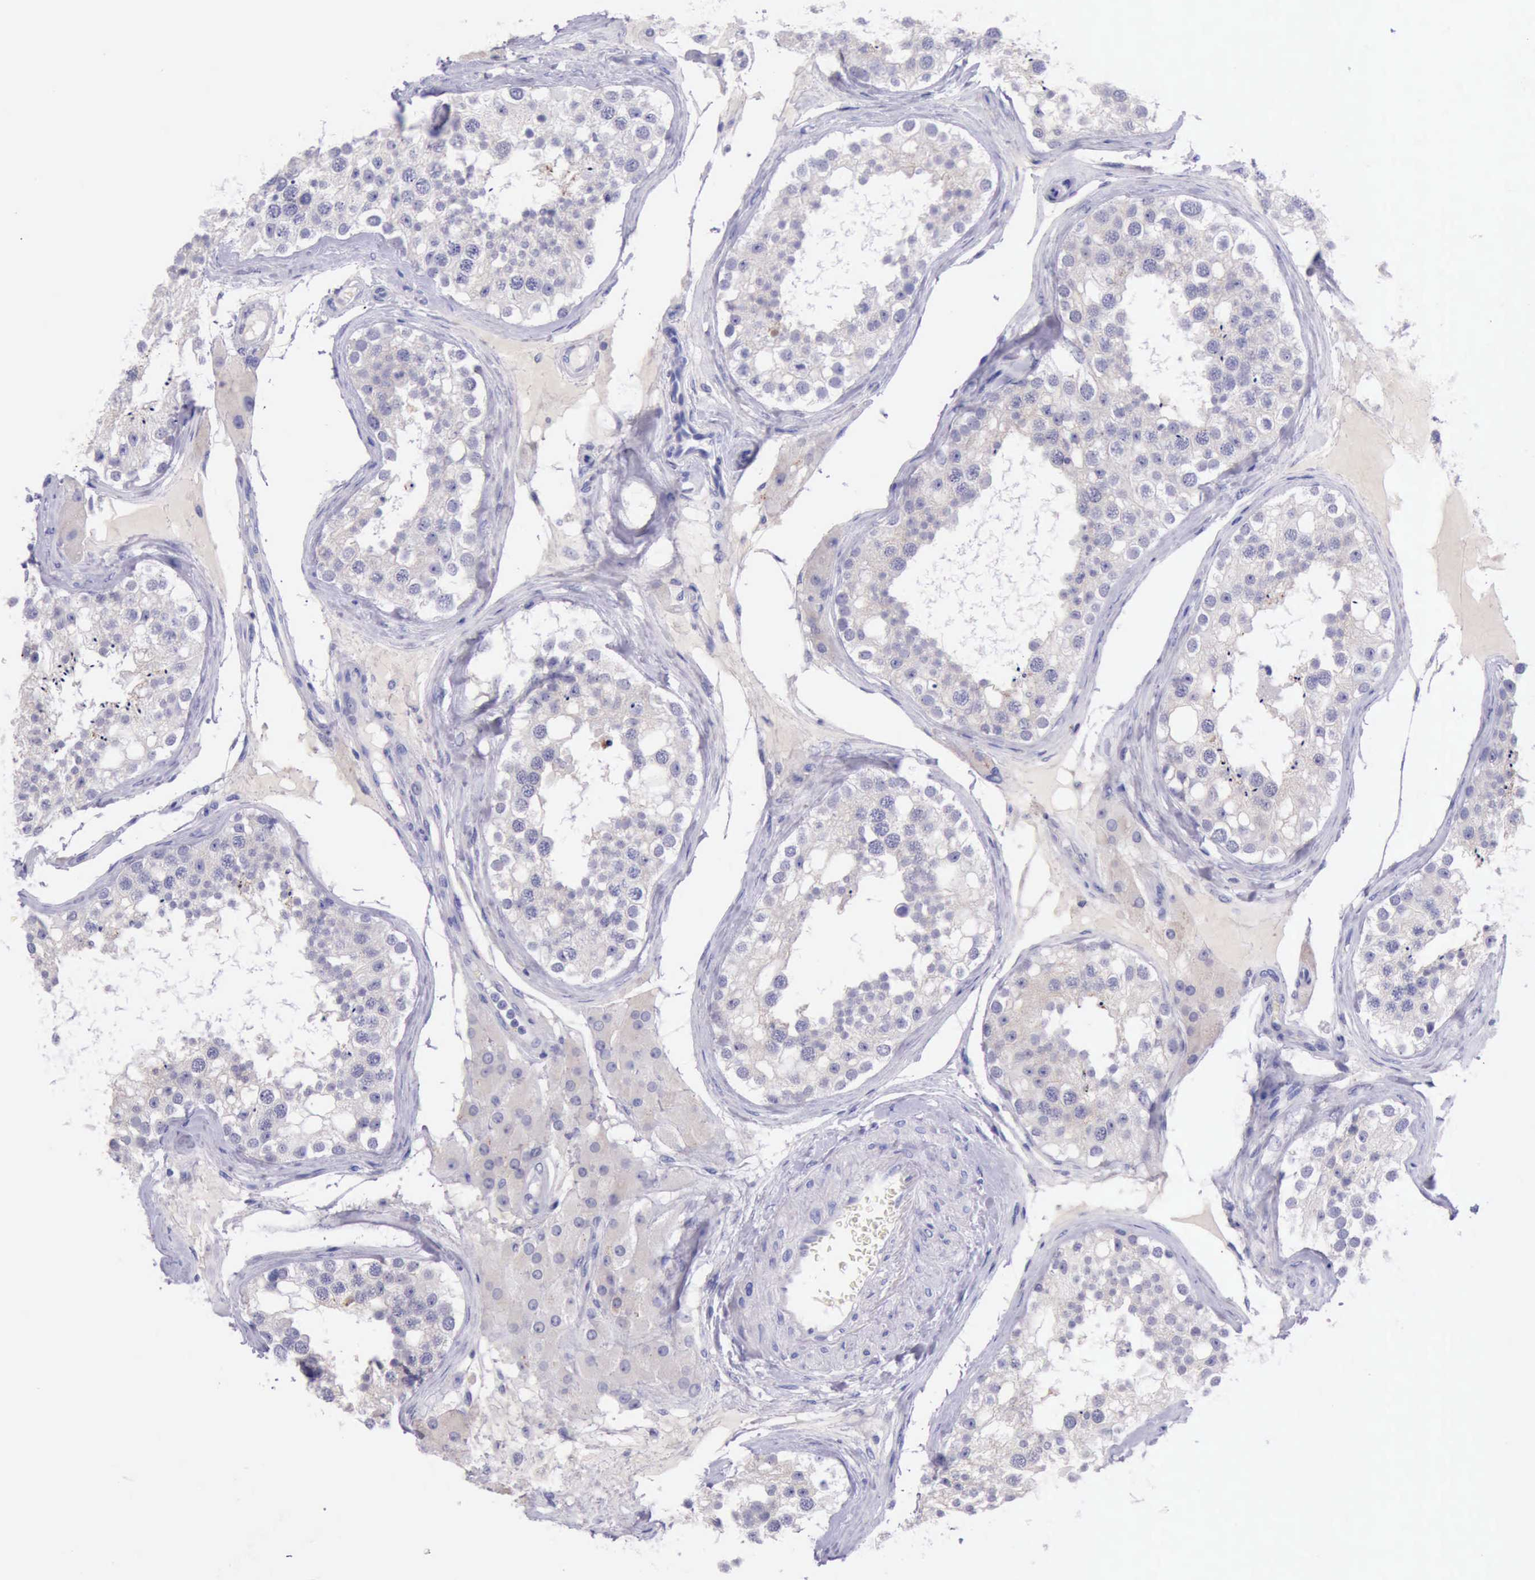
{"staining": {"intensity": "negative", "quantity": "none", "location": "none"}, "tissue": "testis", "cell_type": "Cells in seminiferous ducts", "image_type": "normal", "snomed": [{"axis": "morphology", "description": "Normal tissue, NOS"}, {"axis": "topography", "description": "Testis"}], "caption": "IHC of unremarkable human testis reveals no staining in cells in seminiferous ducts.", "gene": "LRFN5", "patient": {"sex": "male", "age": 68}}